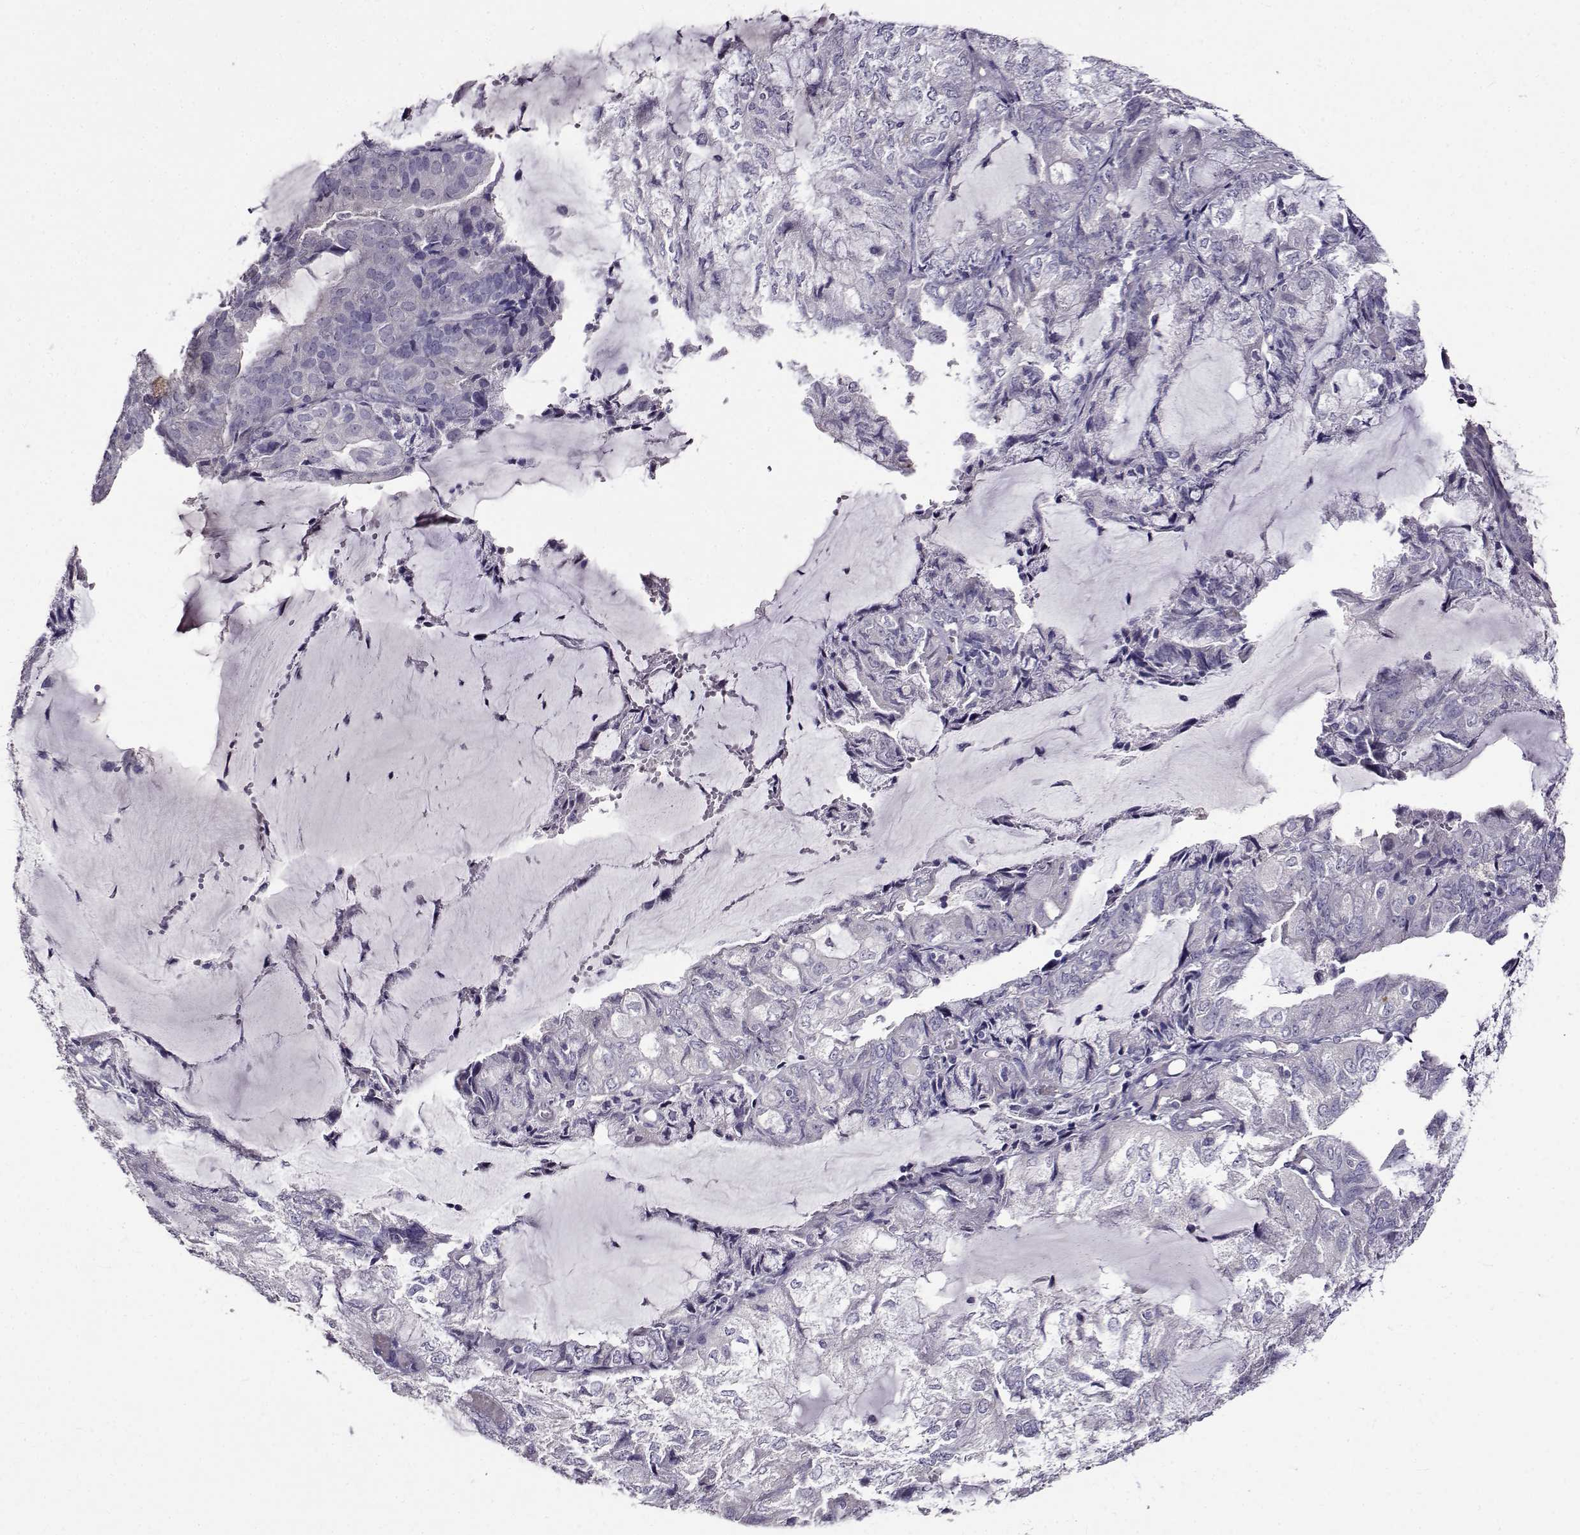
{"staining": {"intensity": "negative", "quantity": "none", "location": "none"}, "tissue": "endometrial cancer", "cell_type": "Tumor cells", "image_type": "cancer", "snomed": [{"axis": "morphology", "description": "Adenocarcinoma, NOS"}, {"axis": "topography", "description": "Endometrium"}], "caption": "Histopathology image shows no protein expression in tumor cells of adenocarcinoma (endometrial) tissue.", "gene": "PAEP", "patient": {"sex": "female", "age": 81}}